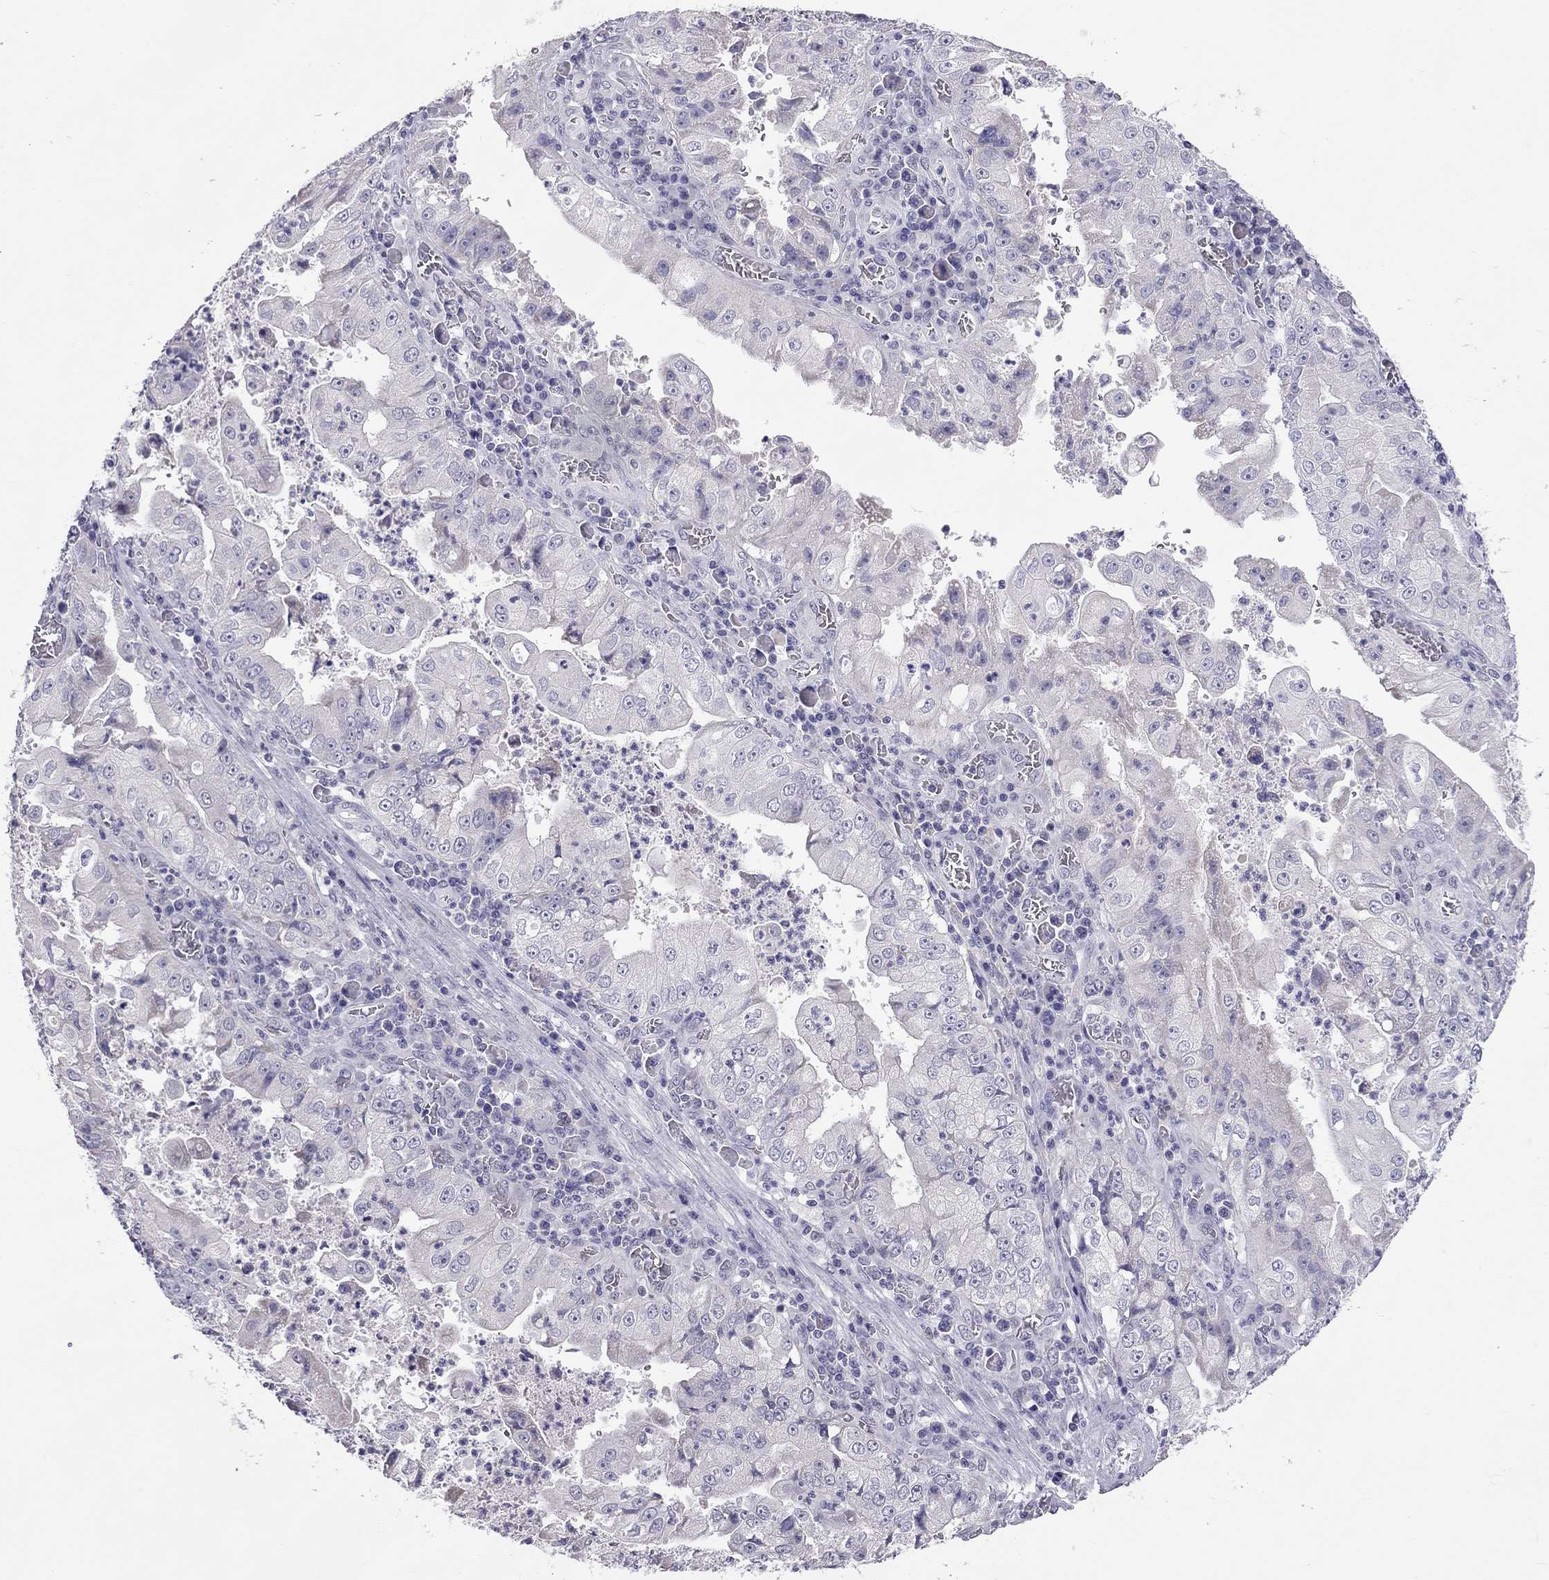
{"staining": {"intensity": "negative", "quantity": "none", "location": "none"}, "tissue": "stomach cancer", "cell_type": "Tumor cells", "image_type": "cancer", "snomed": [{"axis": "morphology", "description": "Adenocarcinoma, NOS"}, {"axis": "topography", "description": "Stomach"}], "caption": "Tumor cells are negative for protein expression in human stomach cancer.", "gene": "PPP1R3A", "patient": {"sex": "male", "age": 76}}